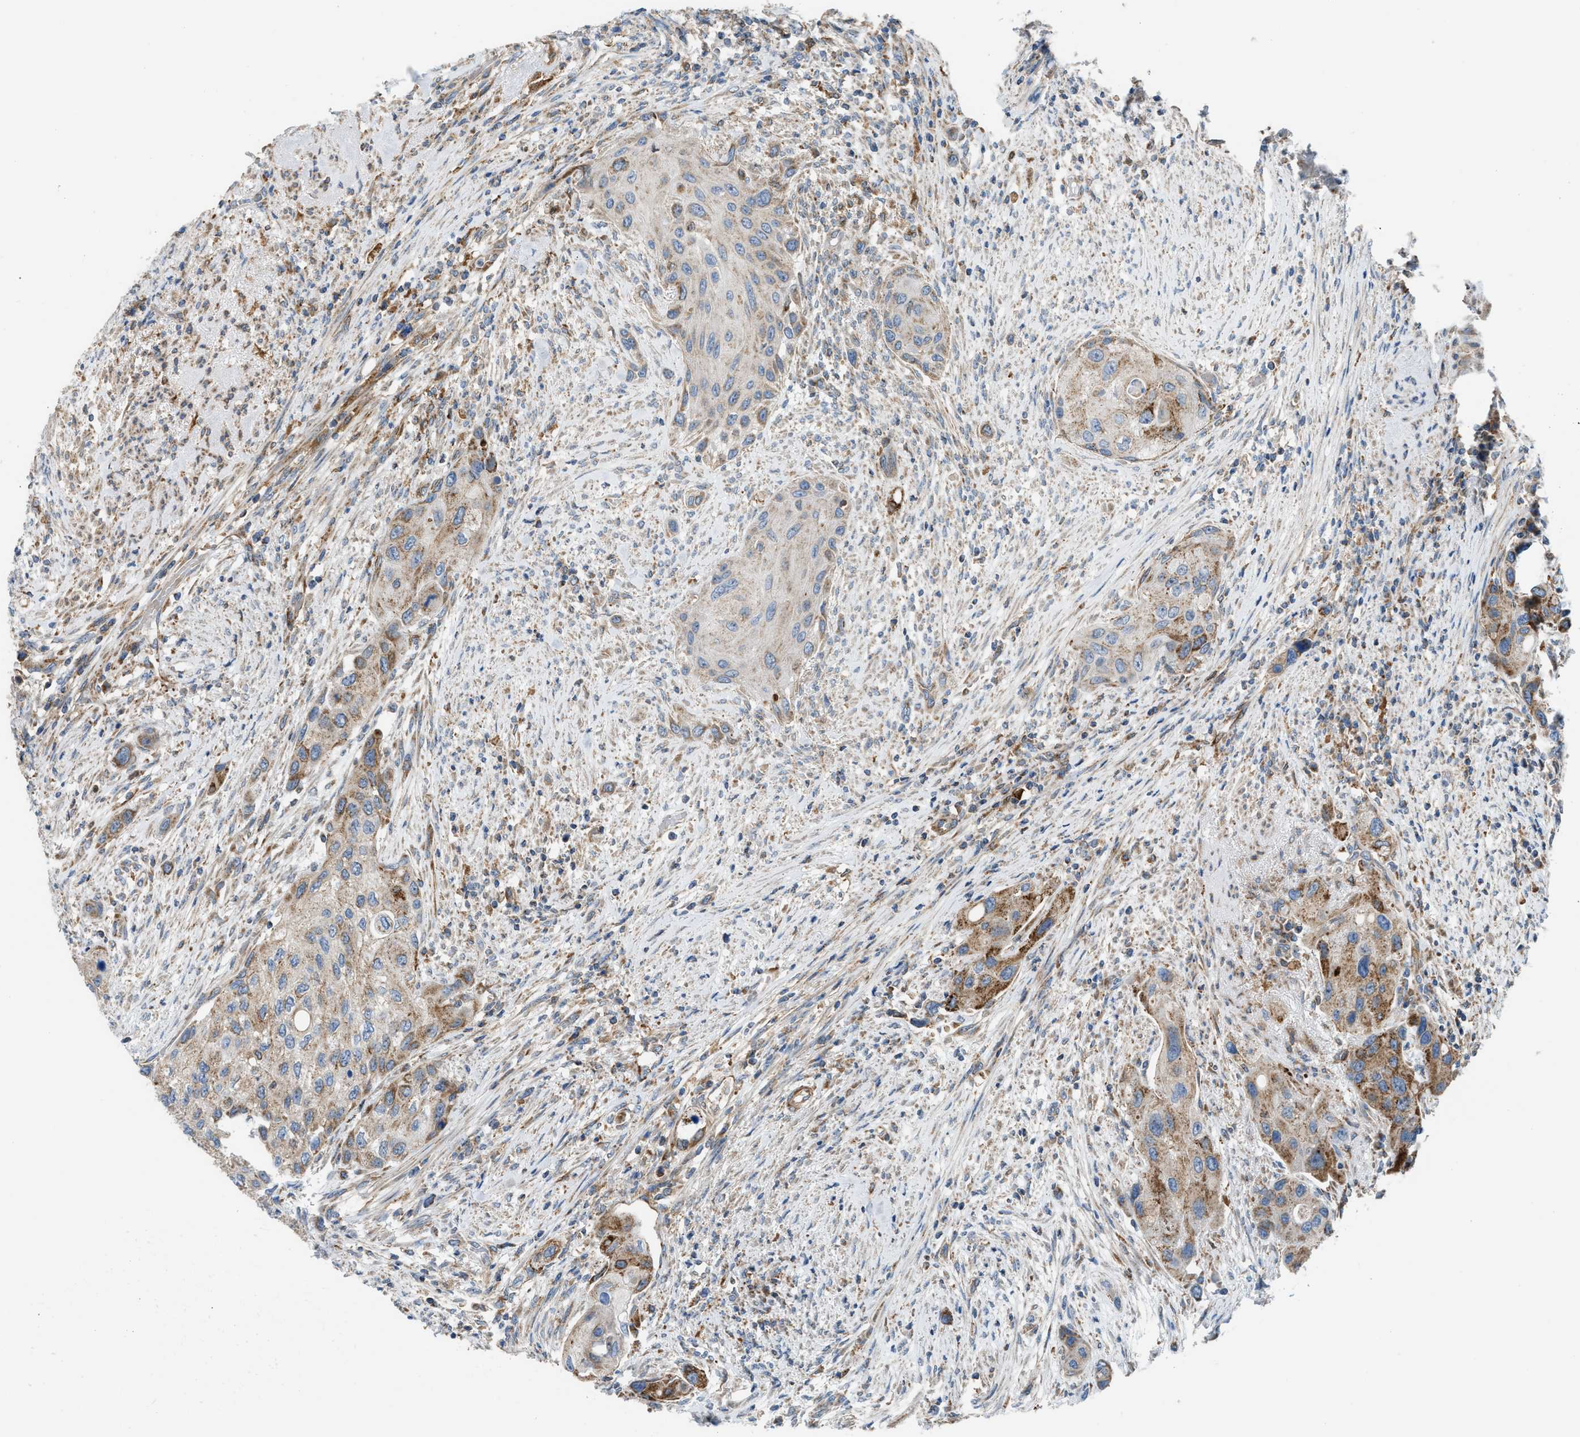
{"staining": {"intensity": "moderate", "quantity": "25%-75%", "location": "cytoplasmic/membranous"}, "tissue": "urothelial cancer", "cell_type": "Tumor cells", "image_type": "cancer", "snomed": [{"axis": "morphology", "description": "Urothelial carcinoma, High grade"}, {"axis": "topography", "description": "Urinary bladder"}], "caption": "This is an image of immunohistochemistry staining of urothelial cancer, which shows moderate positivity in the cytoplasmic/membranous of tumor cells.", "gene": "SLC10A3", "patient": {"sex": "female", "age": 56}}